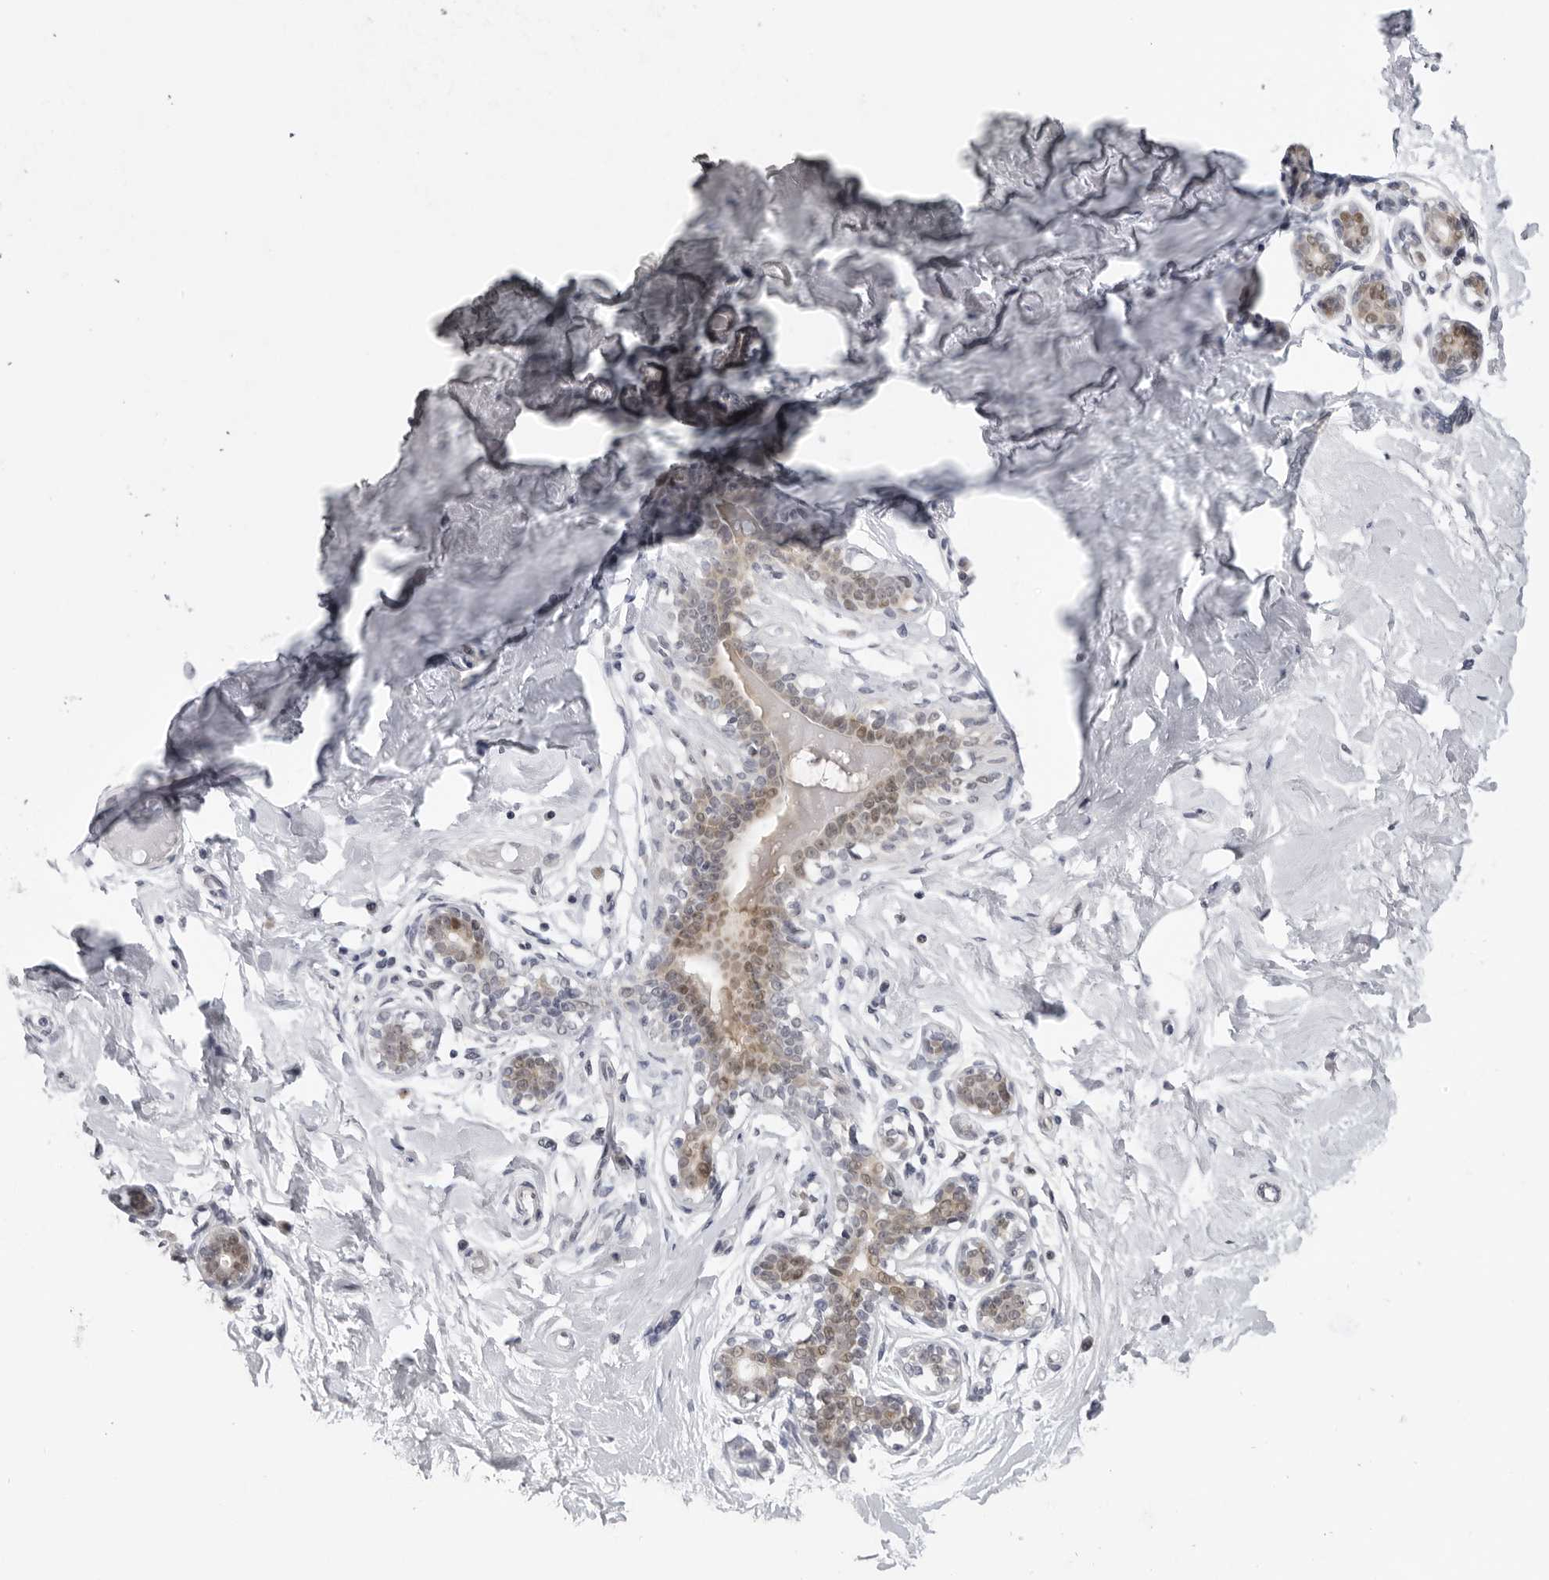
{"staining": {"intensity": "negative", "quantity": "none", "location": "none"}, "tissue": "breast", "cell_type": "Adipocytes", "image_type": "normal", "snomed": [{"axis": "morphology", "description": "Normal tissue, NOS"}, {"axis": "morphology", "description": "Adenoma, NOS"}, {"axis": "topography", "description": "Breast"}], "caption": "Immunohistochemistry (IHC) micrograph of benign breast: breast stained with DAB (3,3'-diaminobenzidine) displays no significant protein expression in adipocytes.", "gene": "ALPK2", "patient": {"sex": "female", "age": 23}}